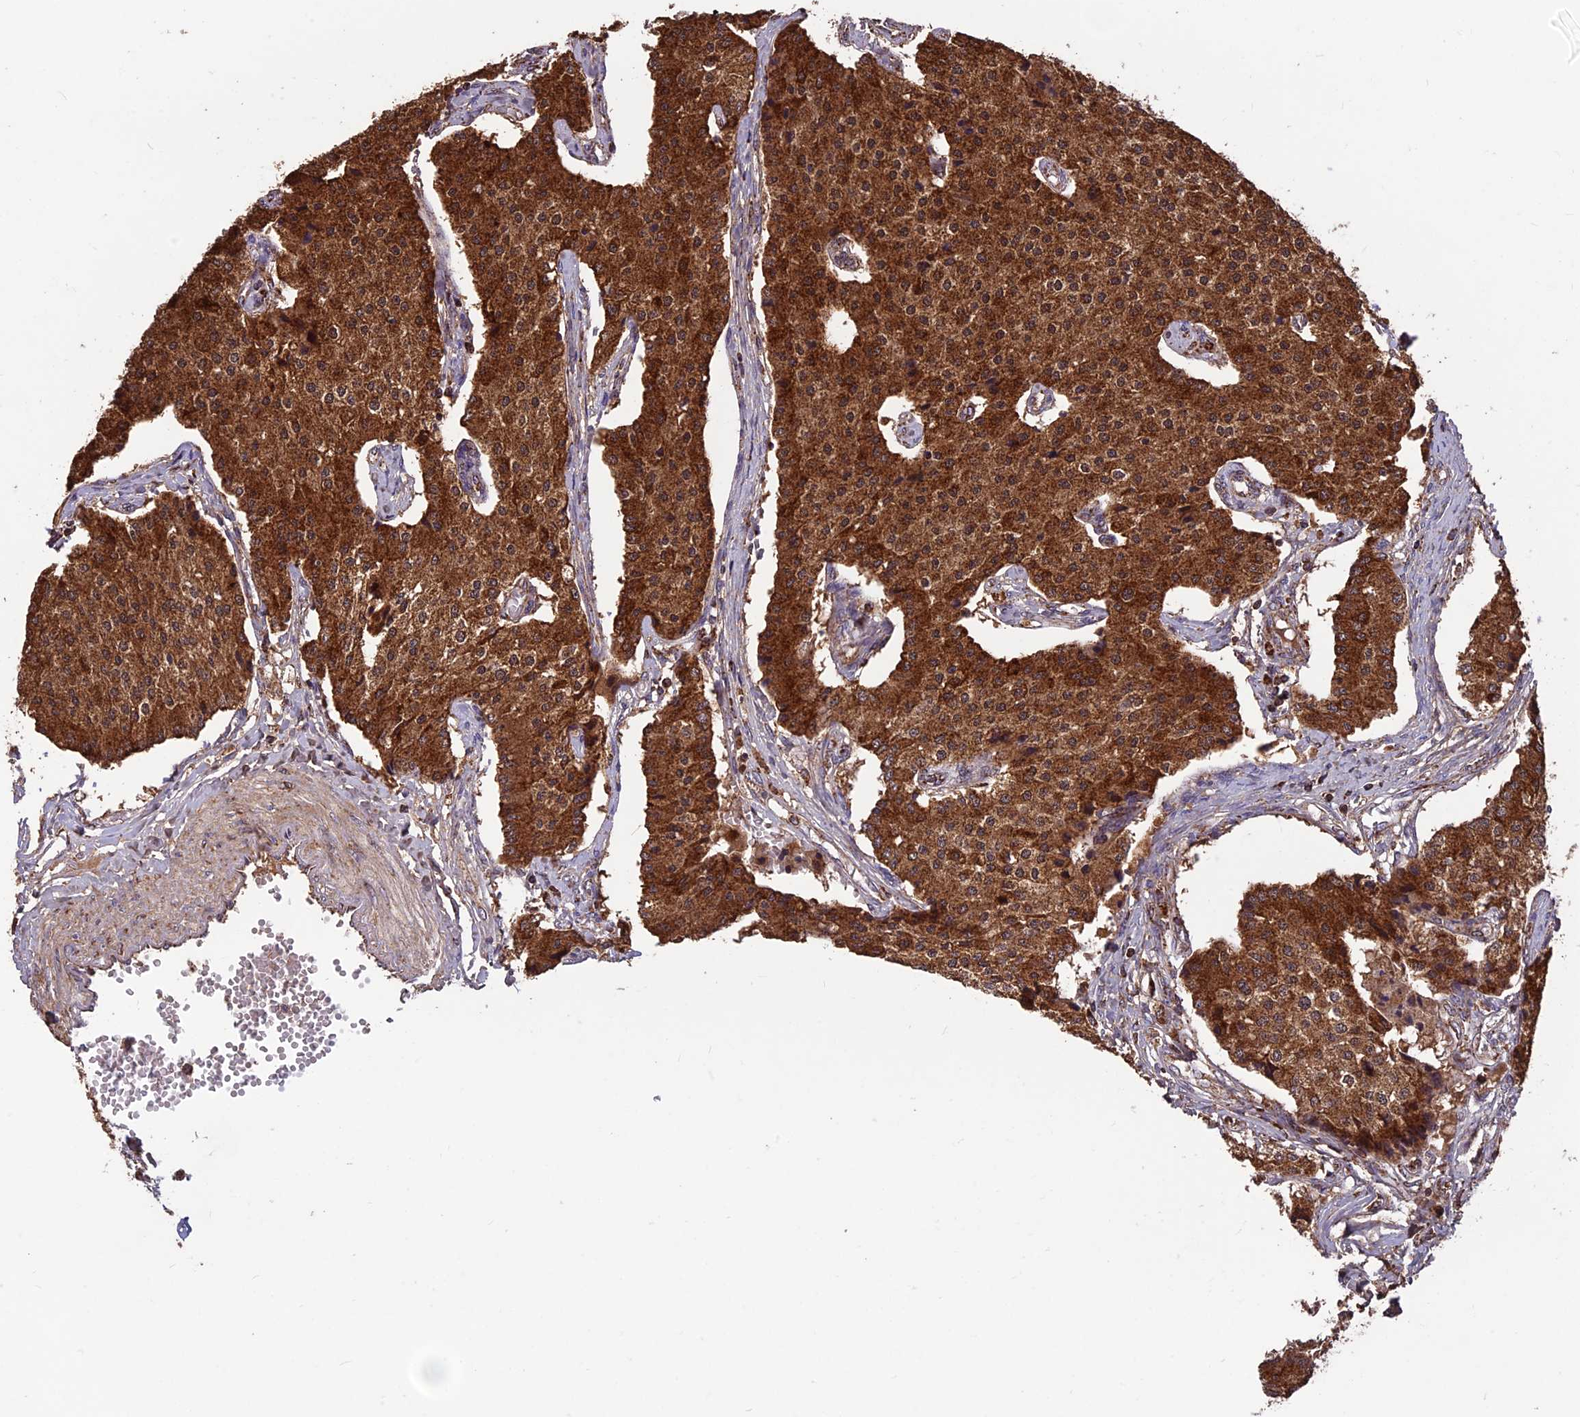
{"staining": {"intensity": "strong", "quantity": ">75%", "location": "cytoplasmic/membranous"}, "tissue": "carcinoid", "cell_type": "Tumor cells", "image_type": "cancer", "snomed": [{"axis": "morphology", "description": "Carcinoid, malignant, NOS"}, {"axis": "topography", "description": "Colon"}], "caption": "Immunohistochemical staining of carcinoid (malignant) reveals high levels of strong cytoplasmic/membranous expression in approximately >75% of tumor cells.", "gene": "CCDC15", "patient": {"sex": "female", "age": 52}}